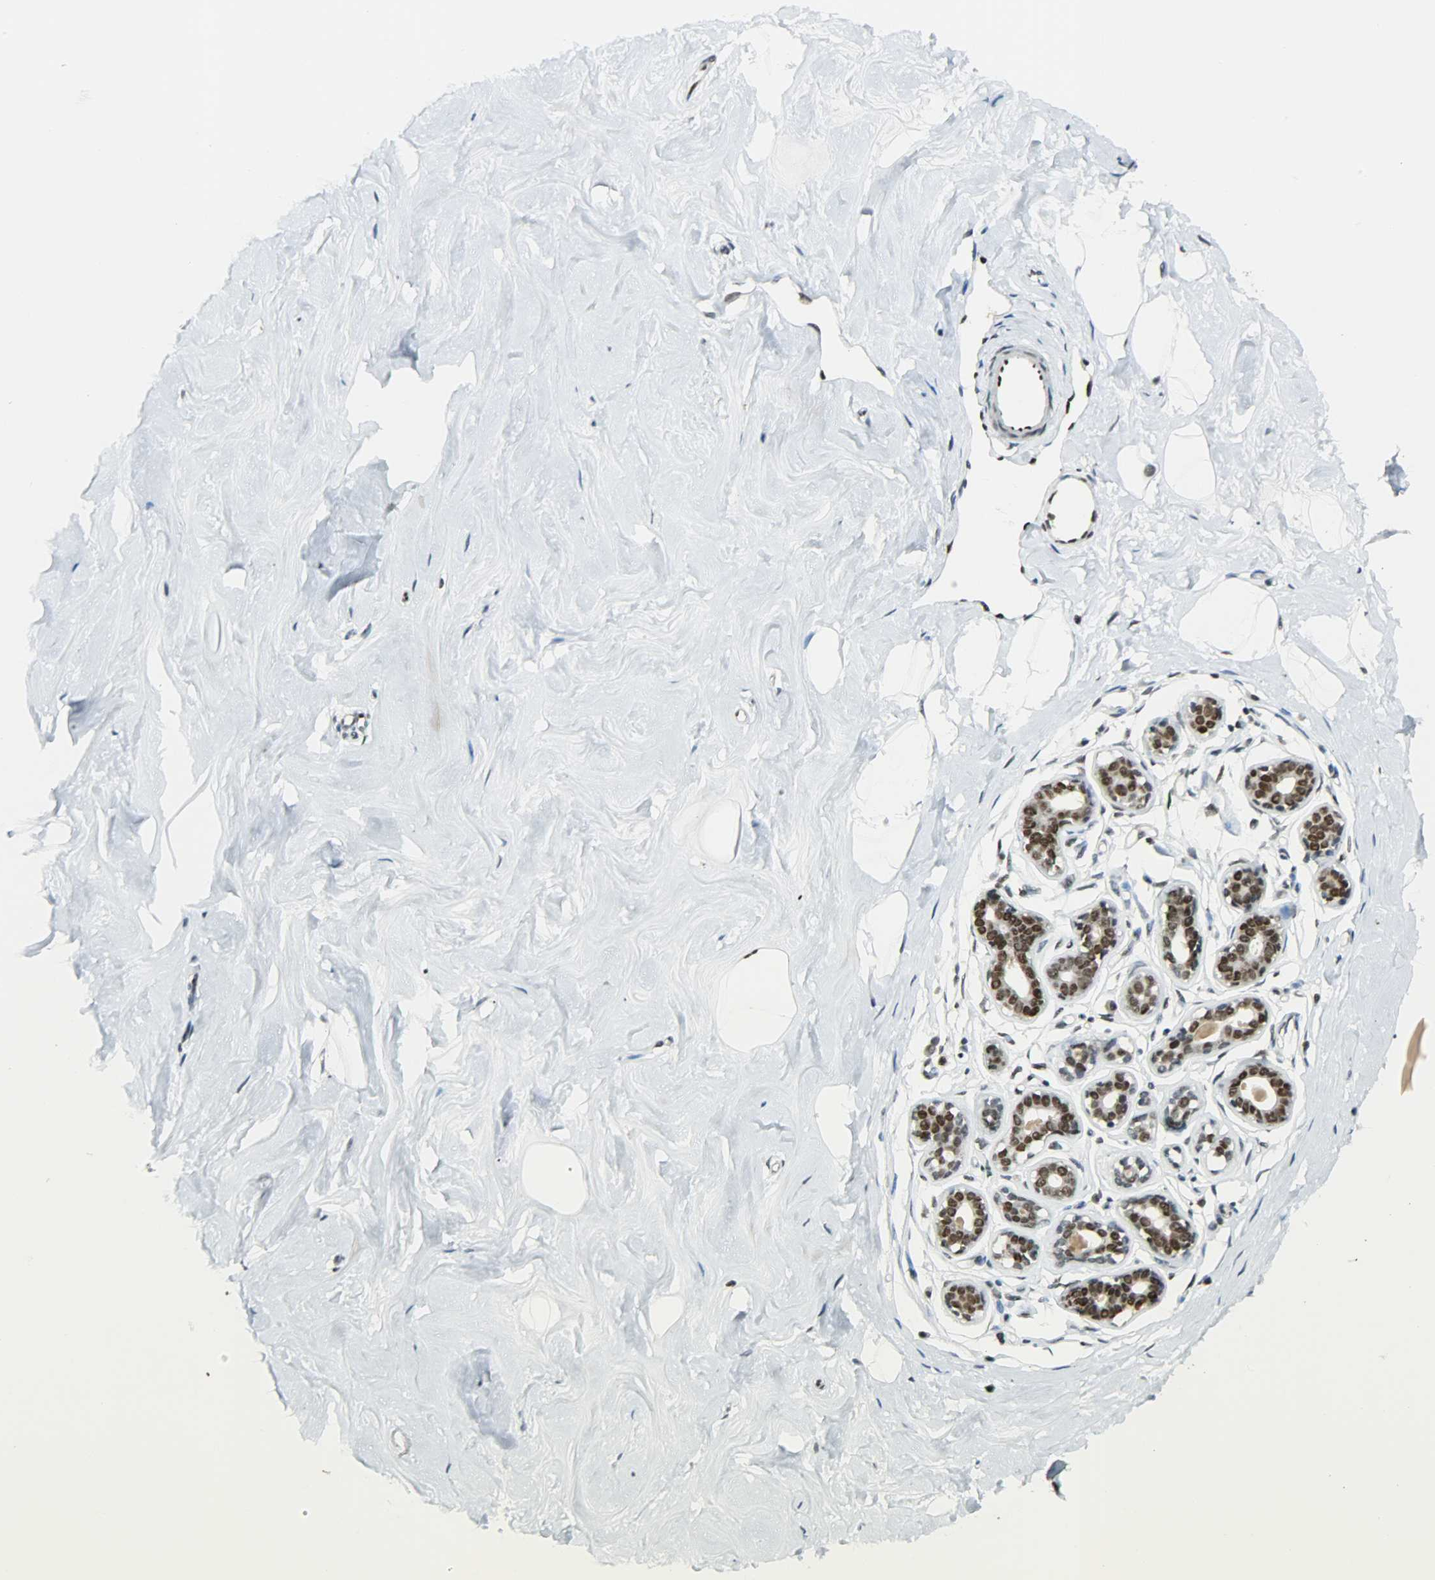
{"staining": {"intensity": "moderate", "quantity": "25%-75%", "location": "nuclear"}, "tissue": "breast", "cell_type": "Adipocytes", "image_type": "normal", "snomed": [{"axis": "morphology", "description": "Normal tissue, NOS"}, {"axis": "topography", "description": "Breast"}], "caption": "Unremarkable breast demonstrates moderate nuclear positivity in approximately 25%-75% of adipocytes (Brightfield microscopy of DAB IHC at high magnification)..", "gene": "MYEF2", "patient": {"sex": "female", "age": 23}}